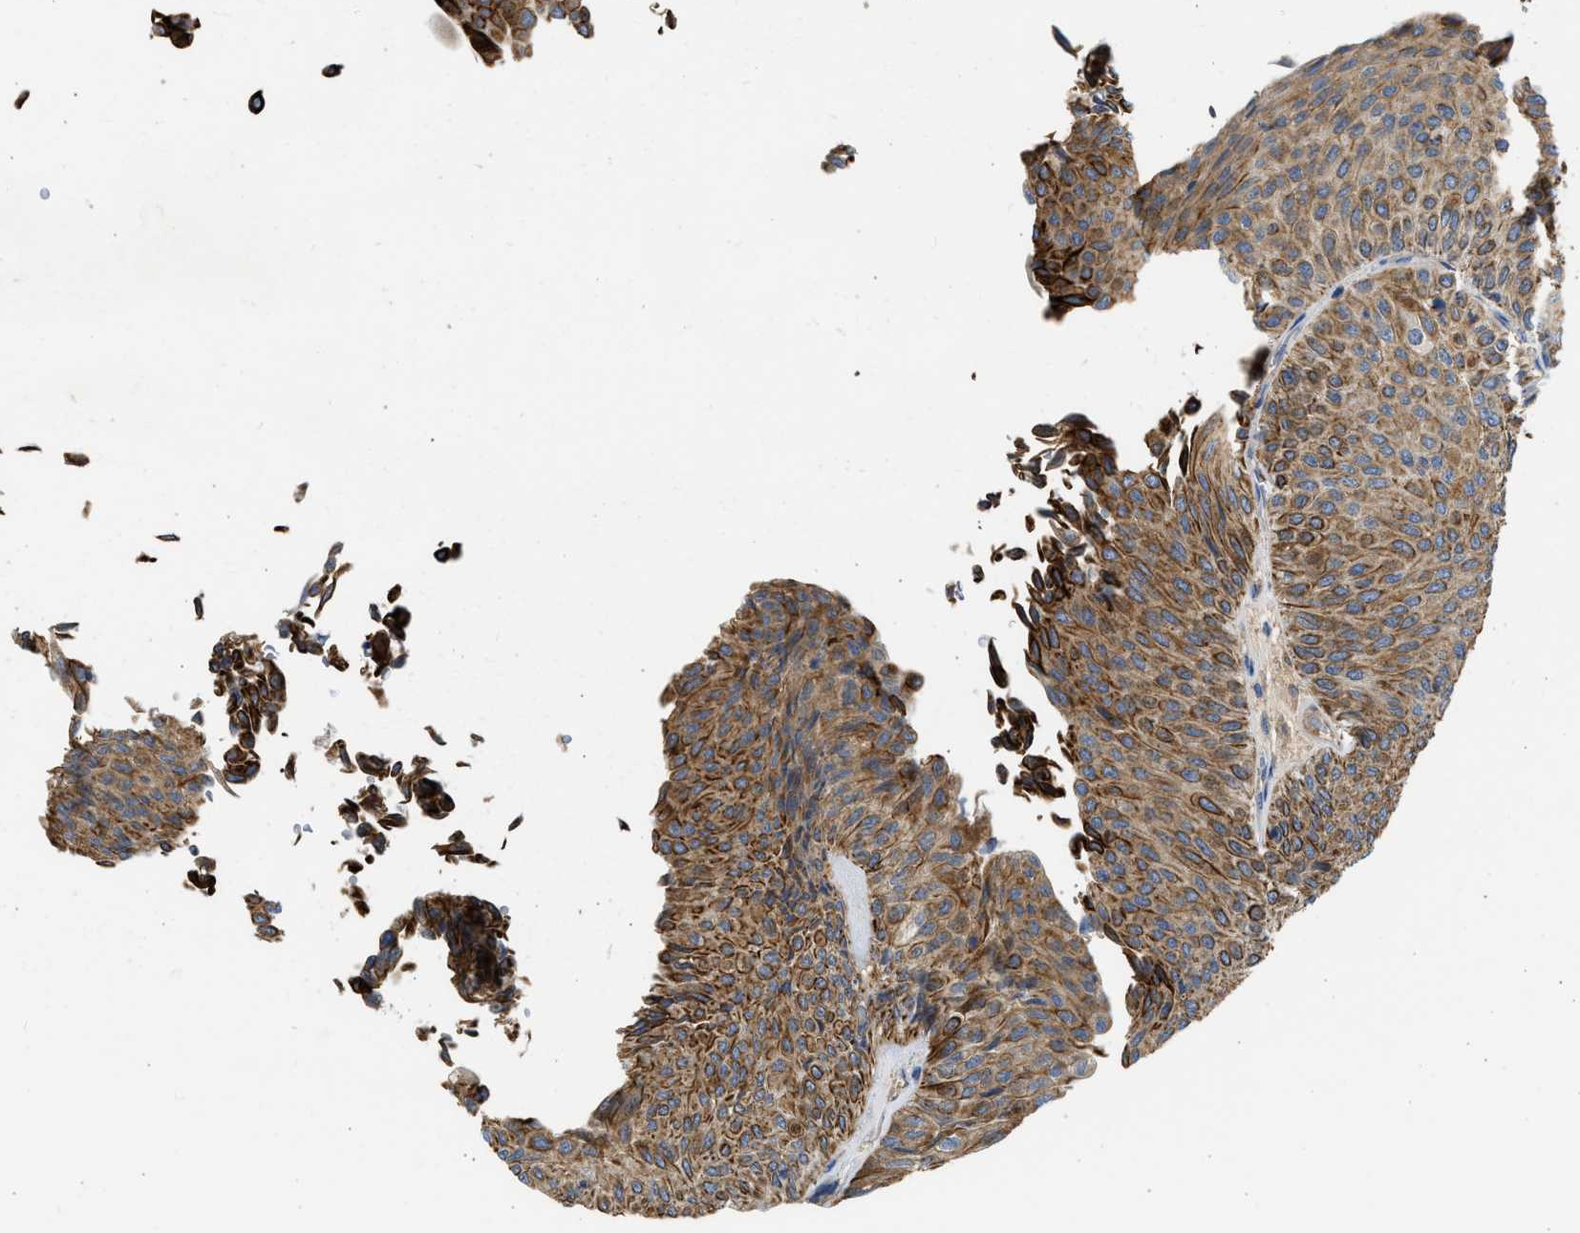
{"staining": {"intensity": "moderate", "quantity": ">75%", "location": "cytoplasmic/membranous"}, "tissue": "urothelial cancer", "cell_type": "Tumor cells", "image_type": "cancer", "snomed": [{"axis": "morphology", "description": "Urothelial carcinoma, Low grade"}, {"axis": "topography", "description": "Urinary bladder"}], "caption": "This image shows immunohistochemistry (IHC) staining of urothelial cancer, with medium moderate cytoplasmic/membranous positivity in about >75% of tumor cells.", "gene": "CSRNP2", "patient": {"sex": "male", "age": 78}}